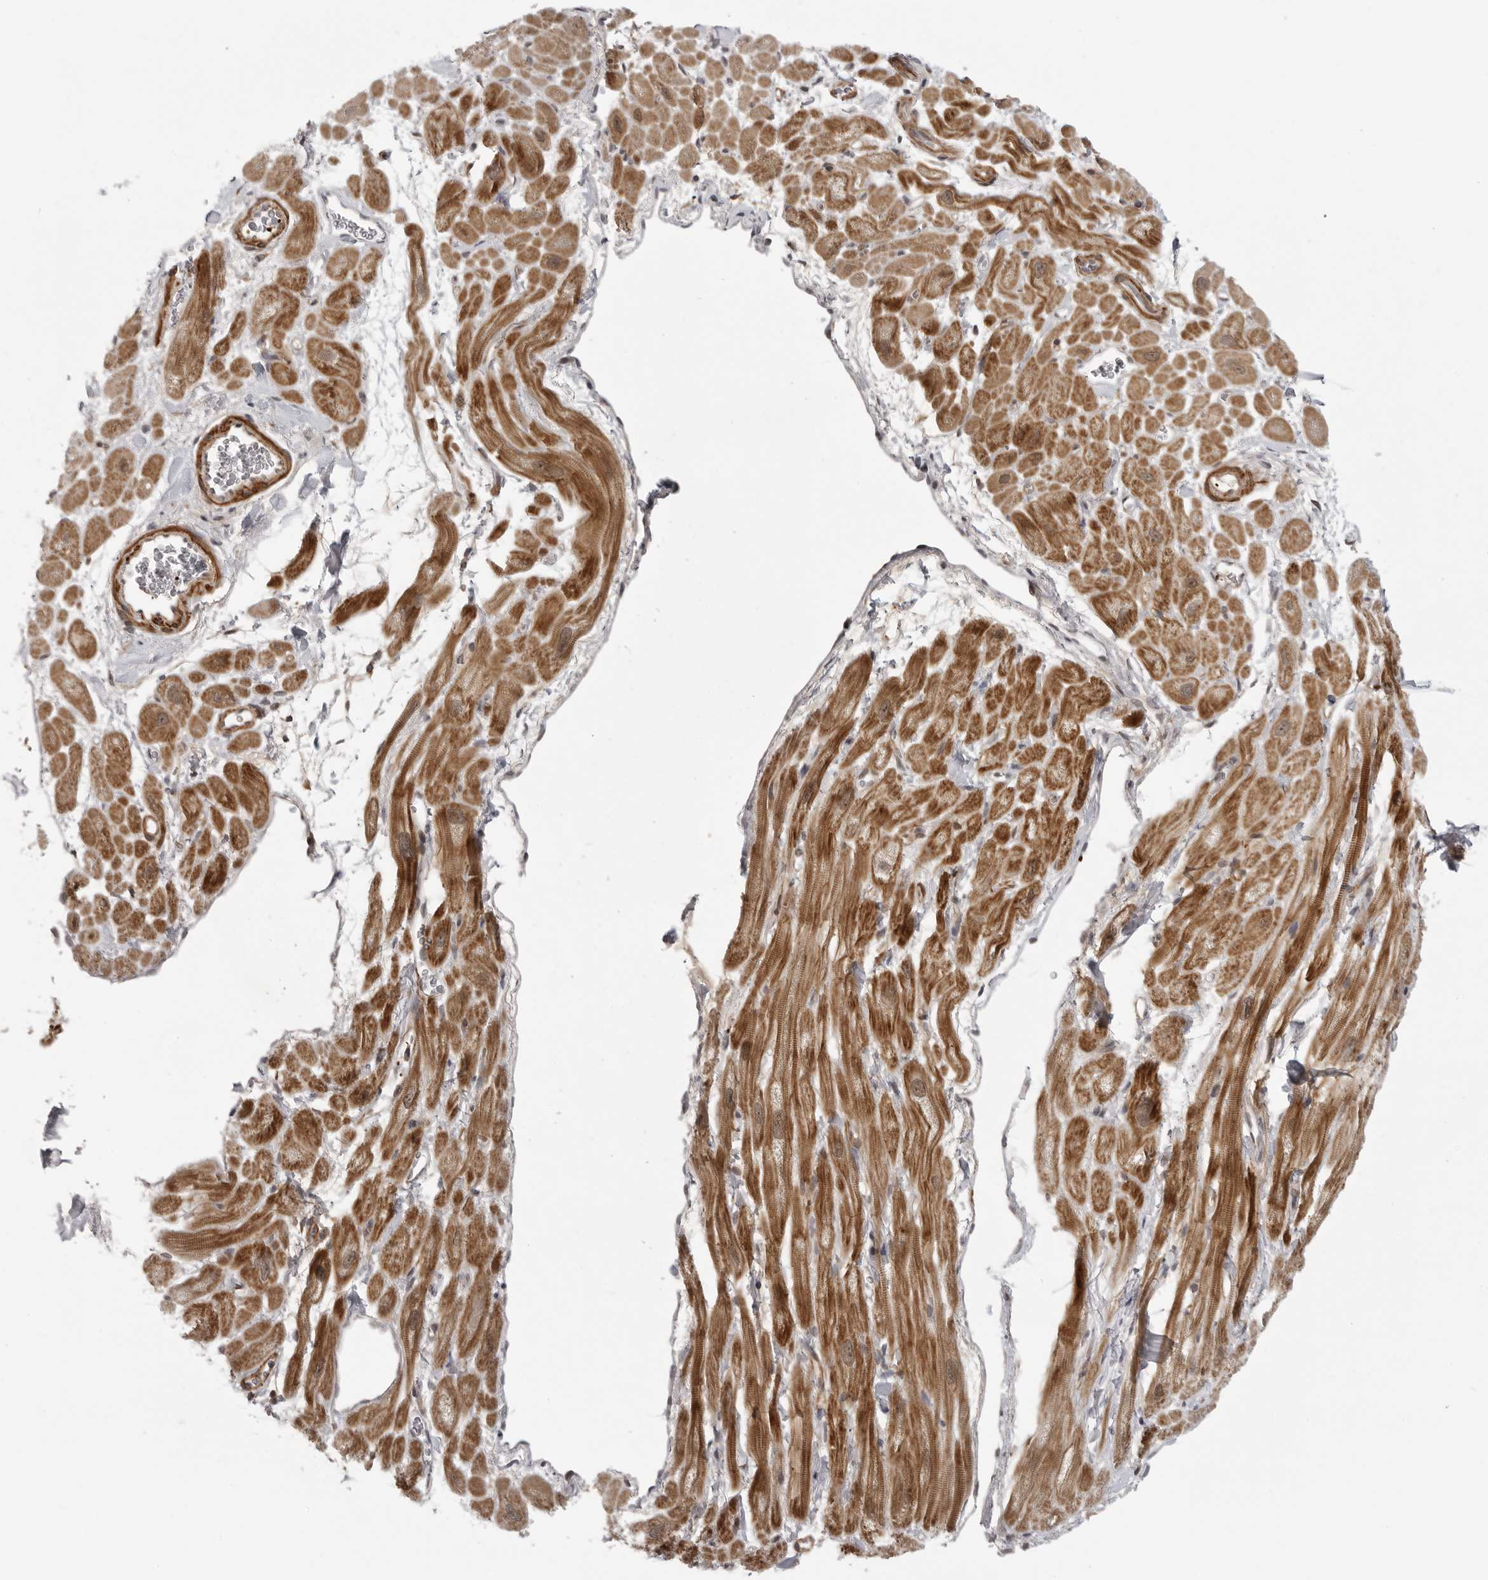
{"staining": {"intensity": "moderate", "quantity": ">75%", "location": "cytoplasmic/membranous"}, "tissue": "heart muscle", "cell_type": "Cardiomyocytes", "image_type": "normal", "snomed": [{"axis": "morphology", "description": "Normal tissue, NOS"}, {"axis": "topography", "description": "Heart"}], "caption": "Cardiomyocytes demonstrate moderate cytoplasmic/membranous positivity in approximately >75% of cells in unremarkable heart muscle. (Brightfield microscopy of DAB IHC at high magnification).", "gene": "TUT4", "patient": {"sex": "male", "age": 49}}